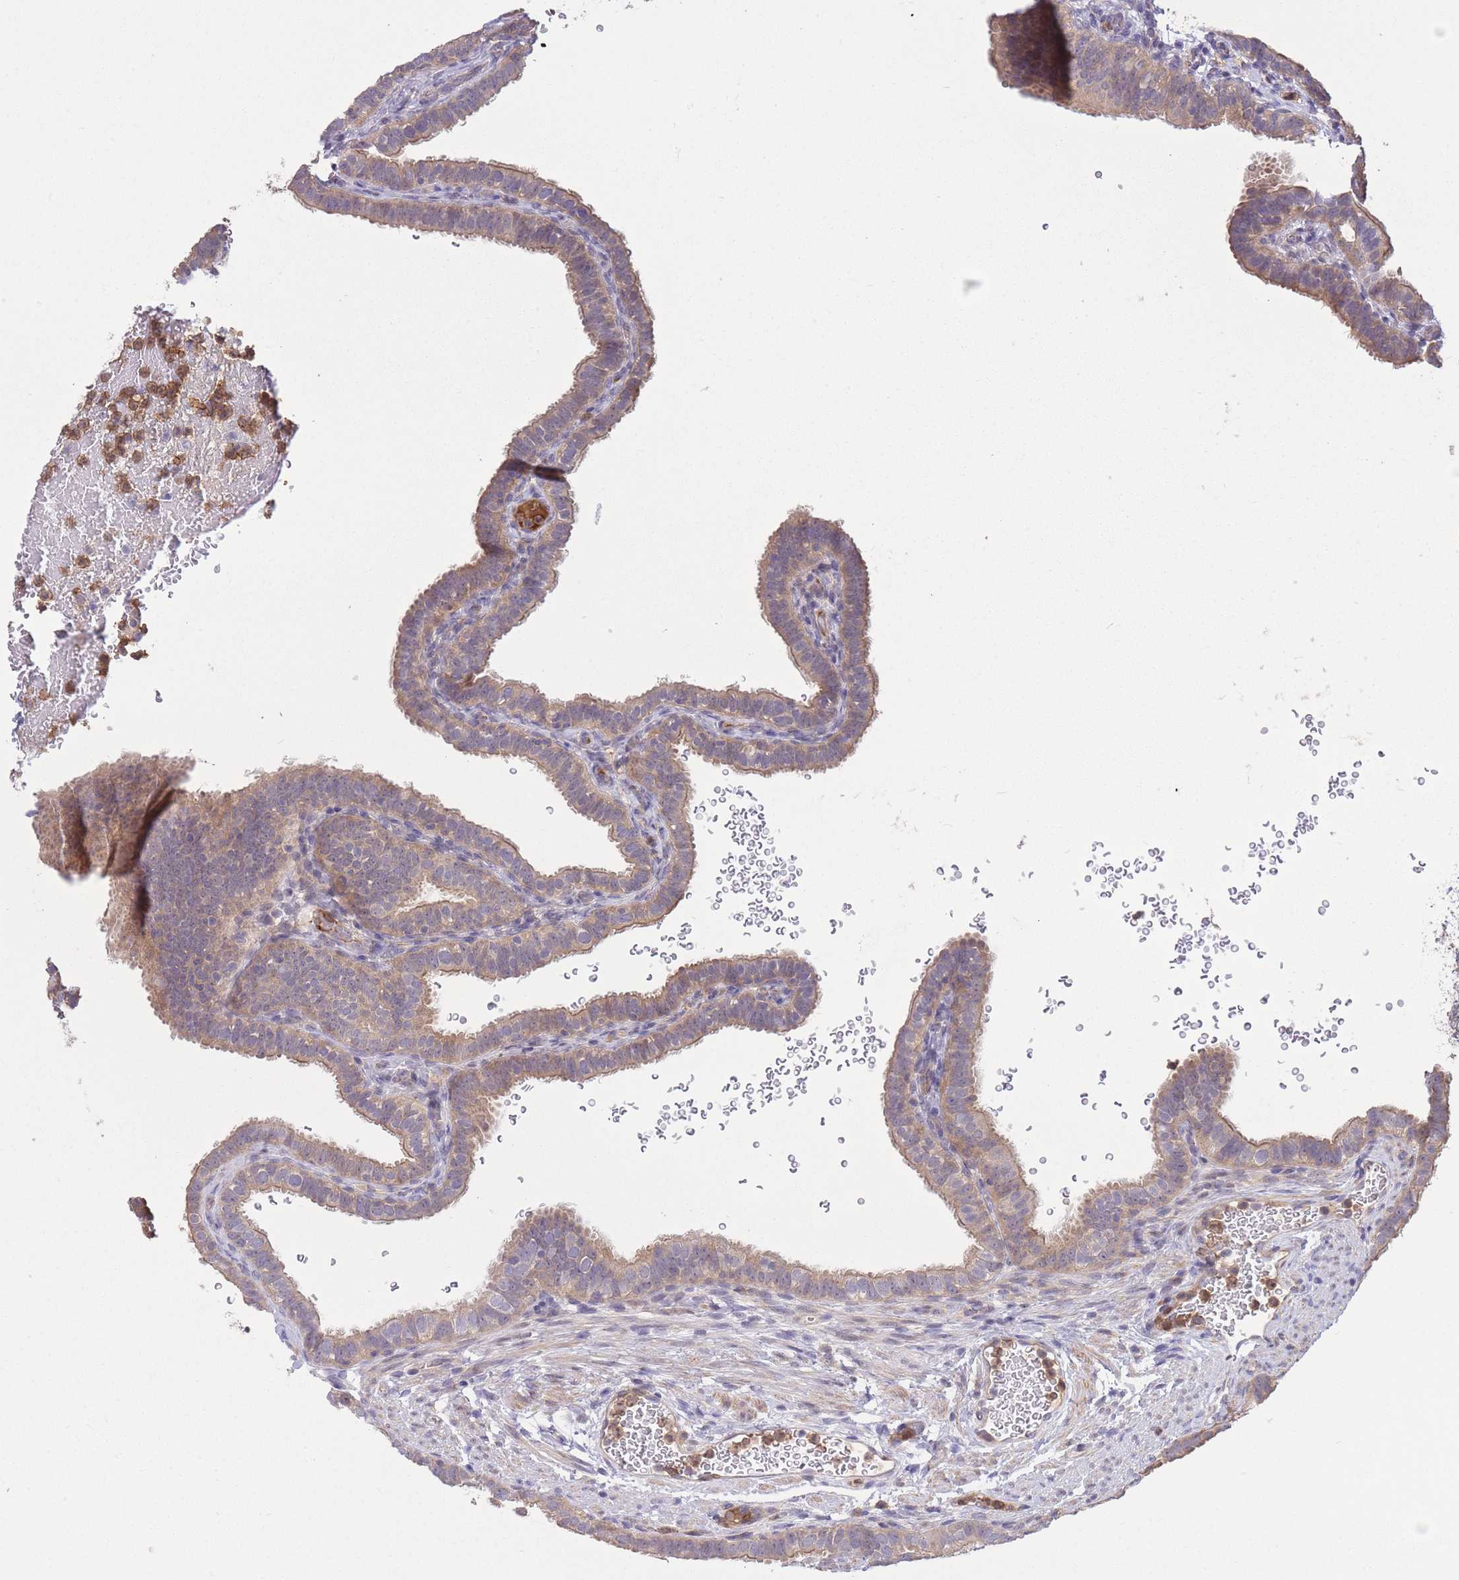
{"staining": {"intensity": "weak", "quantity": "25%-75%", "location": "cytoplasmic/membranous"}, "tissue": "fallopian tube", "cell_type": "Glandular cells", "image_type": "normal", "snomed": [{"axis": "morphology", "description": "Normal tissue, NOS"}, {"axis": "topography", "description": "Fallopian tube"}], "caption": "The photomicrograph exhibits immunohistochemical staining of benign fallopian tube. There is weak cytoplasmic/membranous staining is identified in approximately 25%-75% of glandular cells.", "gene": "ZNF304", "patient": {"sex": "female", "age": 41}}